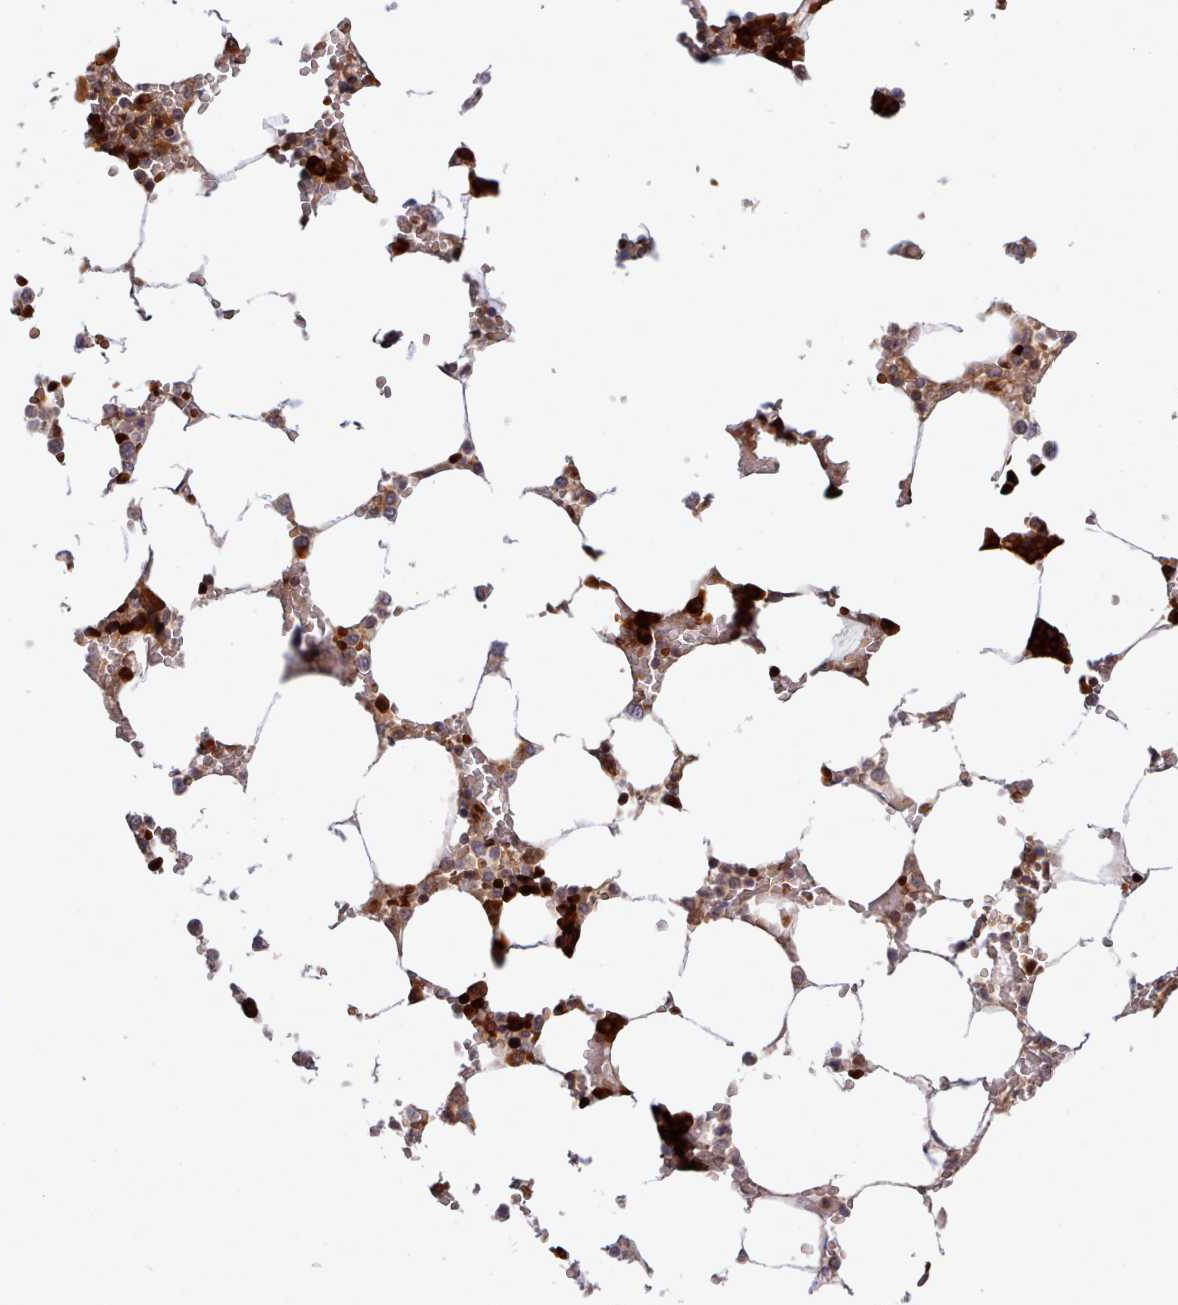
{"staining": {"intensity": "strong", "quantity": "25%-75%", "location": "cytoplasmic/membranous,nuclear"}, "tissue": "bone marrow", "cell_type": "Hematopoietic cells", "image_type": "normal", "snomed": [{"axis": "morphology", "description": "Normal tissue, NOS"}, {"axis": "topography", "description": "Bone marrow"}], "caption": "DAB immunohistochemical staining of unremarkable bone marrow reveals strong cytoplasmic/membranous,nuclear protein positivity in approximately 25%-75% of hematopoietic cells.", "gene": "UBE2G1", "patient": {"sex": "male", "age": 64}}